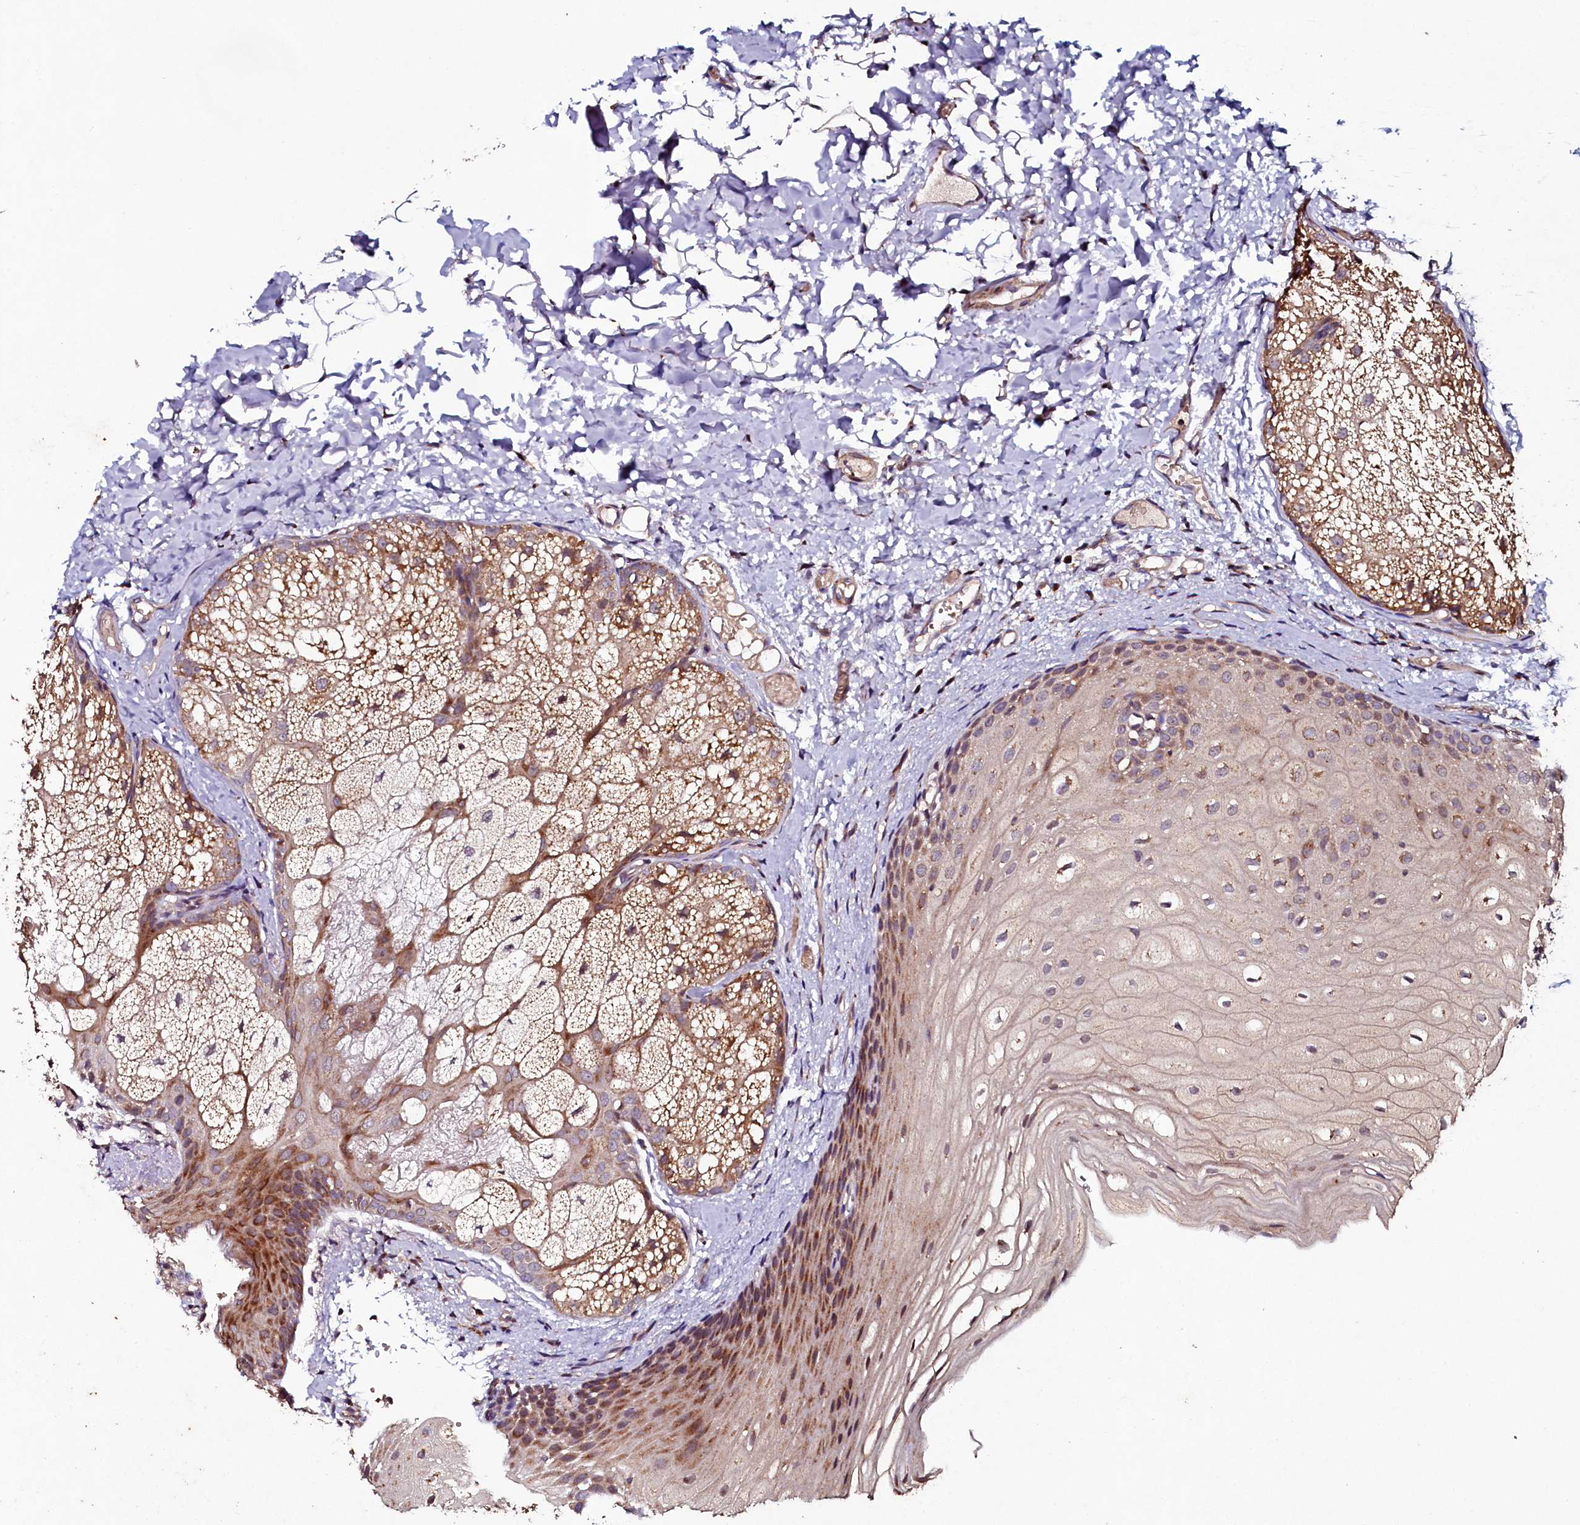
{"staining": {"intensity": "moderate", "quantity": "25%-75%", "location": "cytoplasmic/membranous"}, "tissue": "oral mucosa", "cell_type": "Squamous epithelial cells", "image_type": "normal", "snomed": [{"axis": "morphology", "description": "Normal tissue, NOS"}, {"axis": "topography", "description": "Oral tissue"}], "caption": "This histopathology image demonstrates unremarkable oral mucosa stained with IHC to label a protein in brown. The cytoplasmic/membranous of squamous epithelial cells show moderate positivity for the protein. Nuclei are counter-stained blue.", "gene": "SEC24C", "patient": {"sex": "female", "age": 70}}